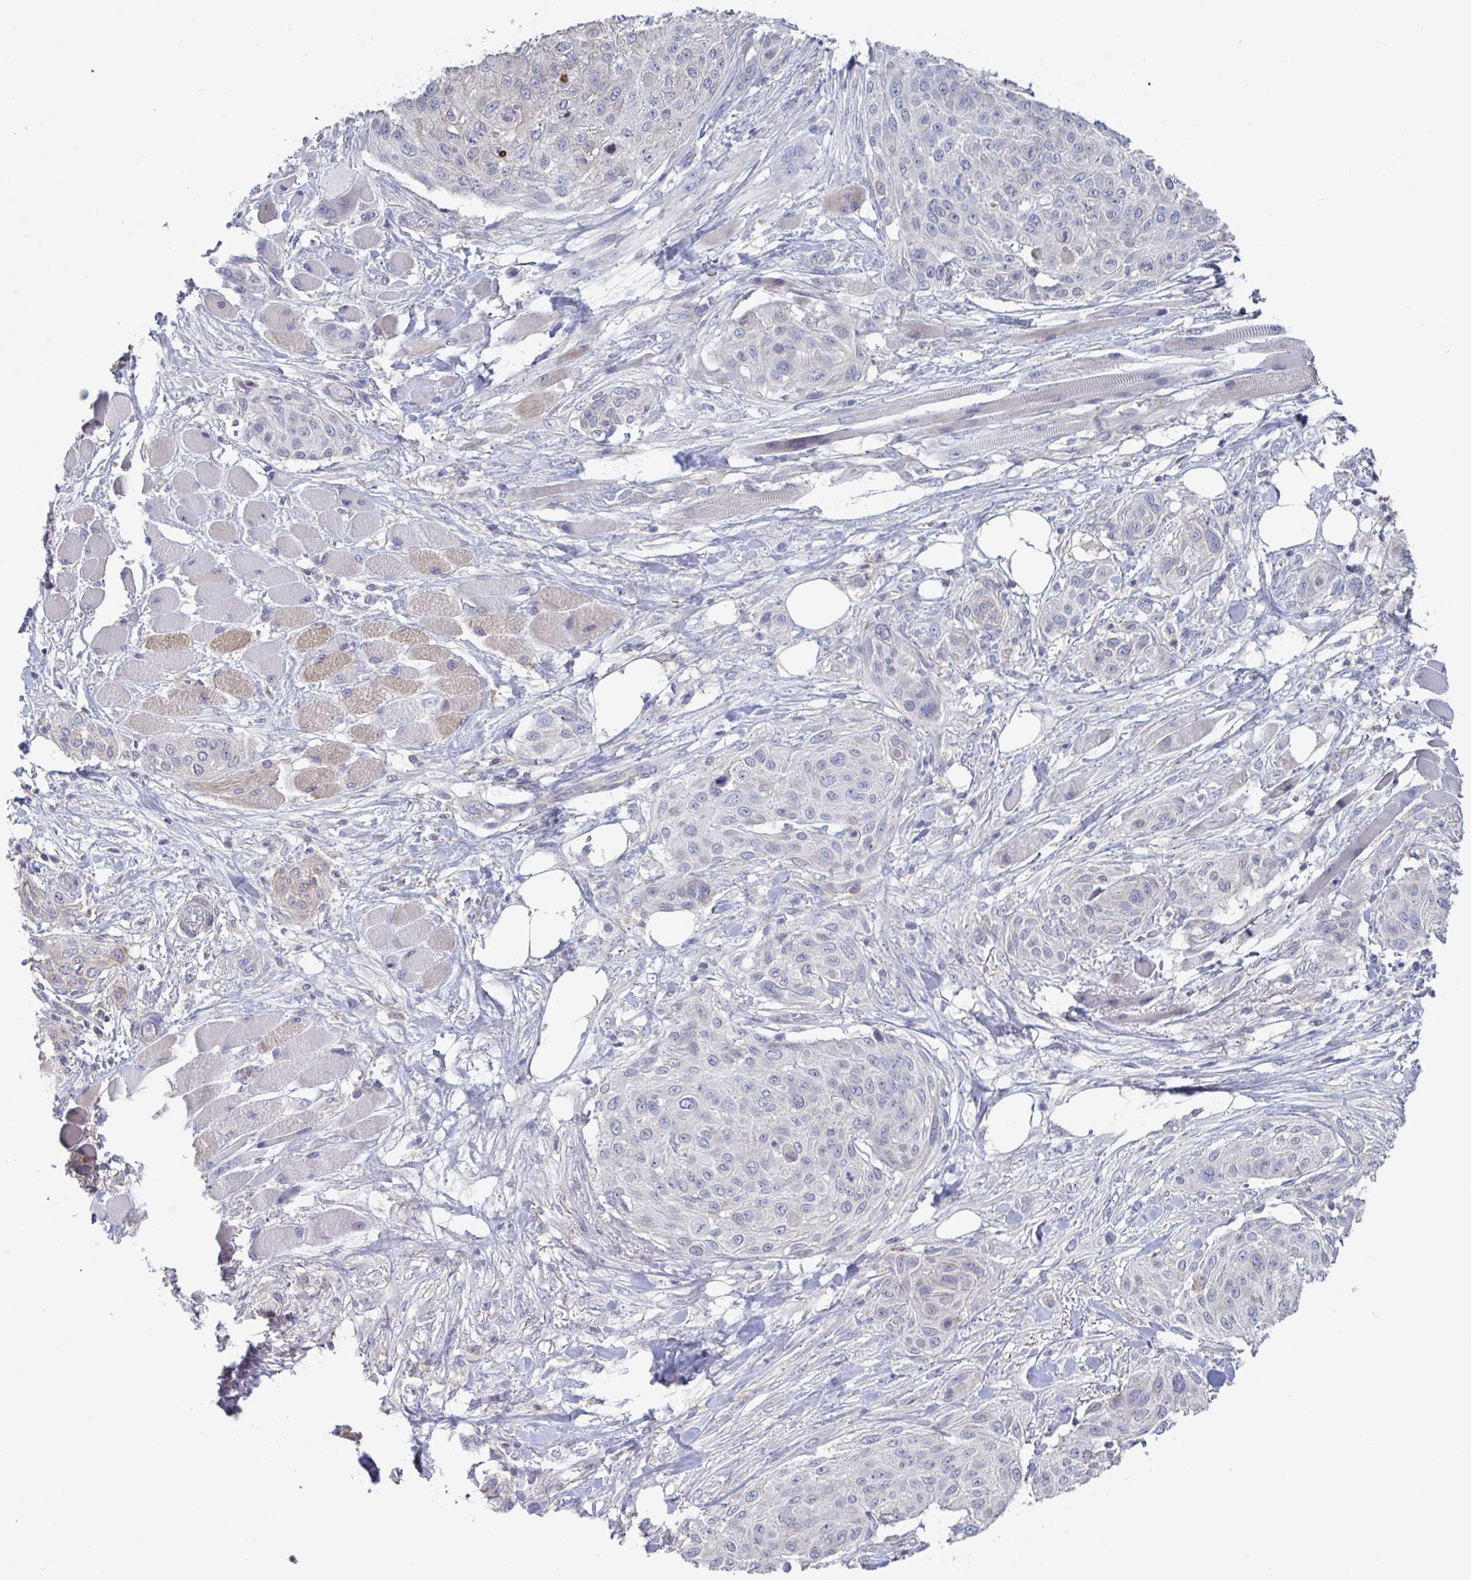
{"staining": {"intensity": "negative", "quantity": "none", "location": "none"}, "tissue": "skin cancer", "cell_type": "Tumor cells", "image_type": "cancer", "snomed": [{"axis": "morphology", "description": "Squamous cell carcinoma, NOS"}, {"axis": "topography", "description": "Skin"}], "caption": "Tumor cells show no significant protein positivity in skin squamous cell carcinoma.", "gene": "STK26", "patient": {"sex": "female", "age": 87}}